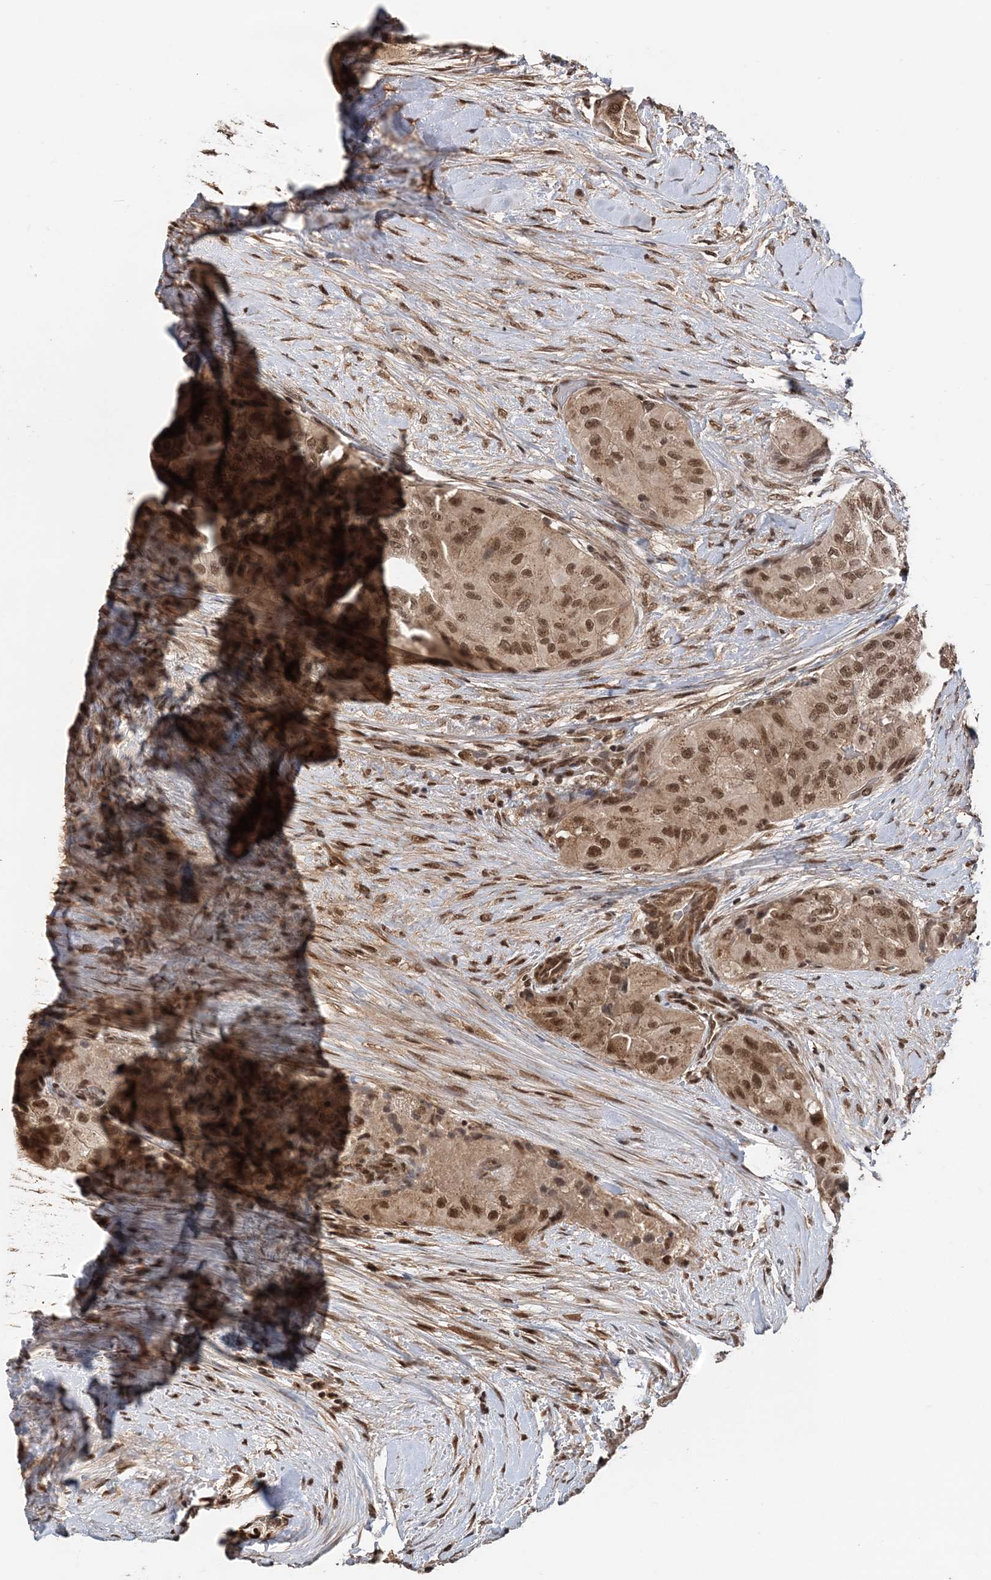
{"staining": {"intensity": "moderate", "quantity": ">75%", "location": "cytoplasmic/membranous,nuclear"}, "tissue": "thyroid cancer", "cell_type": "Tumor cells", "image_type": "cancer", "snomed": [{"axis": "morphology", "description": "Papillary adenocarcinoma, NOS"}, {"axis": "topography", "description": "Thyroid gland"}], "caption": "An image of human thyroid cancer stained for a protein shows moderate cytoplasmic/membranous and nuclear brown staining in tumor cells. Nuclei are stained in blue.", "gene": "TSHZ2", "patient": {"sex": "female", "age": 59}}